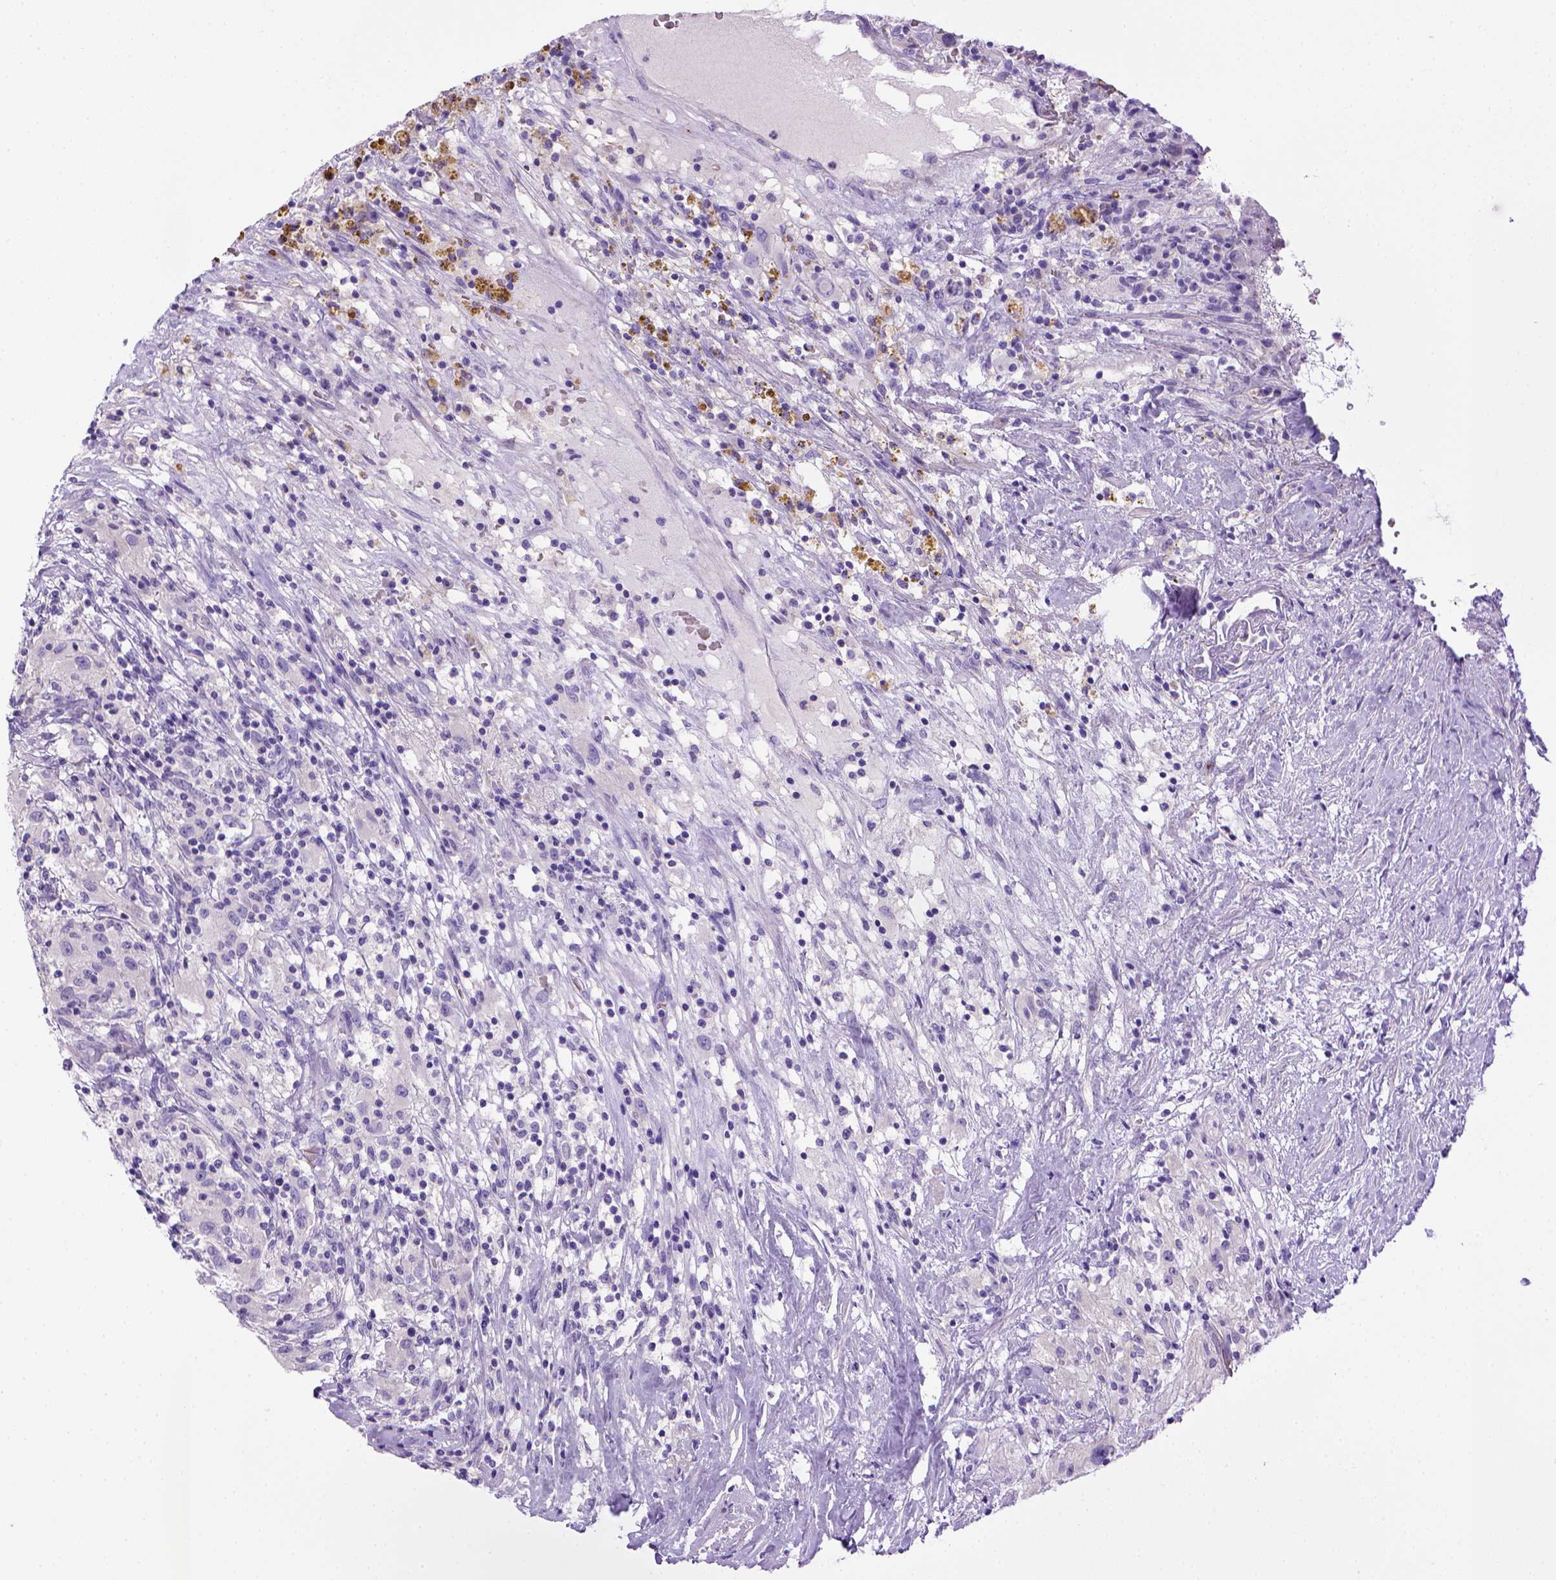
{"staining": {"intensity": "negative", "quantity": "none", "location": "none"}, "tissue": "renal cancer", "cell_type": "Tumor cells", "image_type": "cancer", "snomed": [{"axis": "morphology", "description": "Adenocarcinoma, NOS"}, {"axis": "topography", "description": "Kidney"}], "caption": "IHC image of renal adenocarcinoma stained for a protein (brown), which demonstrates no staining in tumor cells.", "gene": "BAAT", "patient": {"sex": "female", "age": 67}}